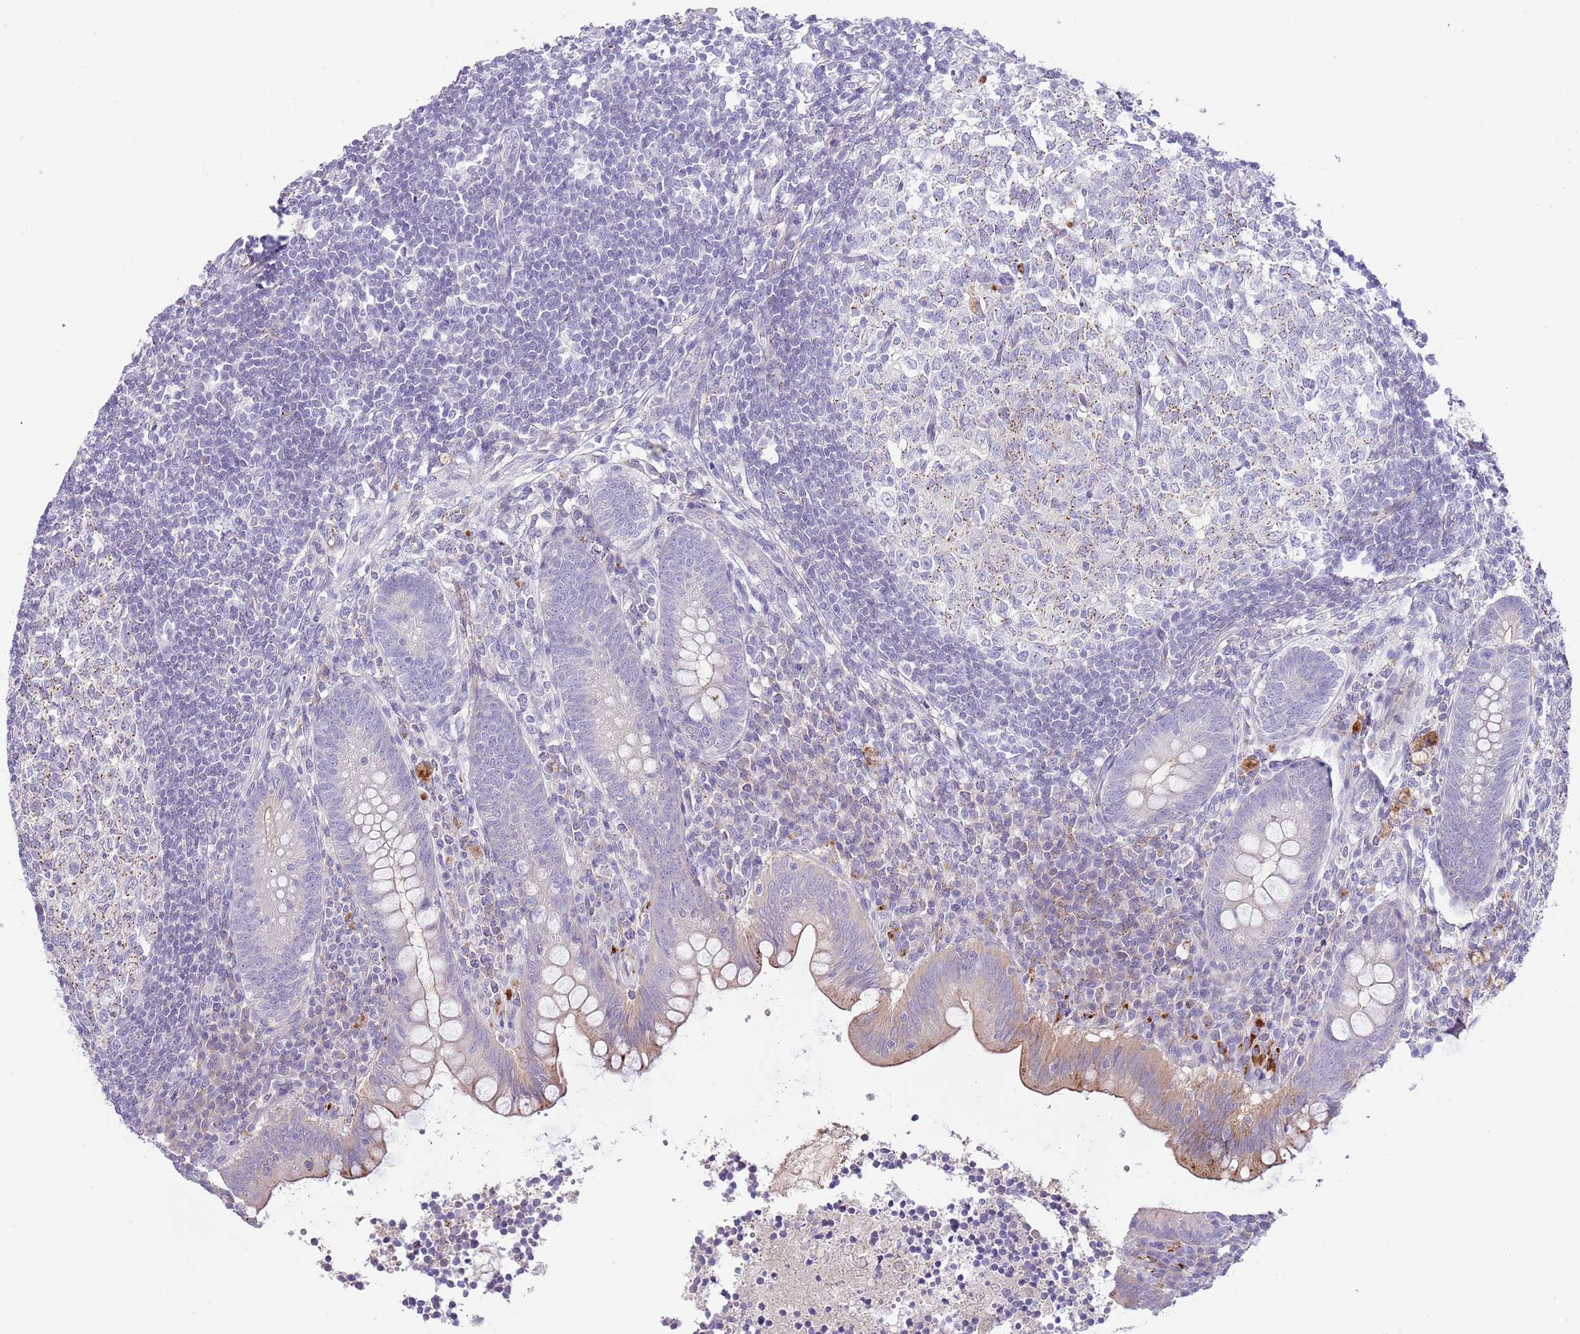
{"staining": {"intensity": "weak", "quantity": "<25%", "location": "cytoplasmic/membranous"}, "tissue": "appendix", "cell_type": "Glandular cells", "image_type": "normal", "snomed": [{"axis": "morphology", "description": "Normal tissue, NOS"}, {"axis": "topography", "description": "Appendix"}], "caption": "Appendix was stained to show a protein in brown. There is no significant staining in glandular cells. (Brightfield microscopy of DAB immunohistochemistry (IHC) at high magnification).", "gene": "ABHD17A", "patient": {"sex": "female", "age": 33}}